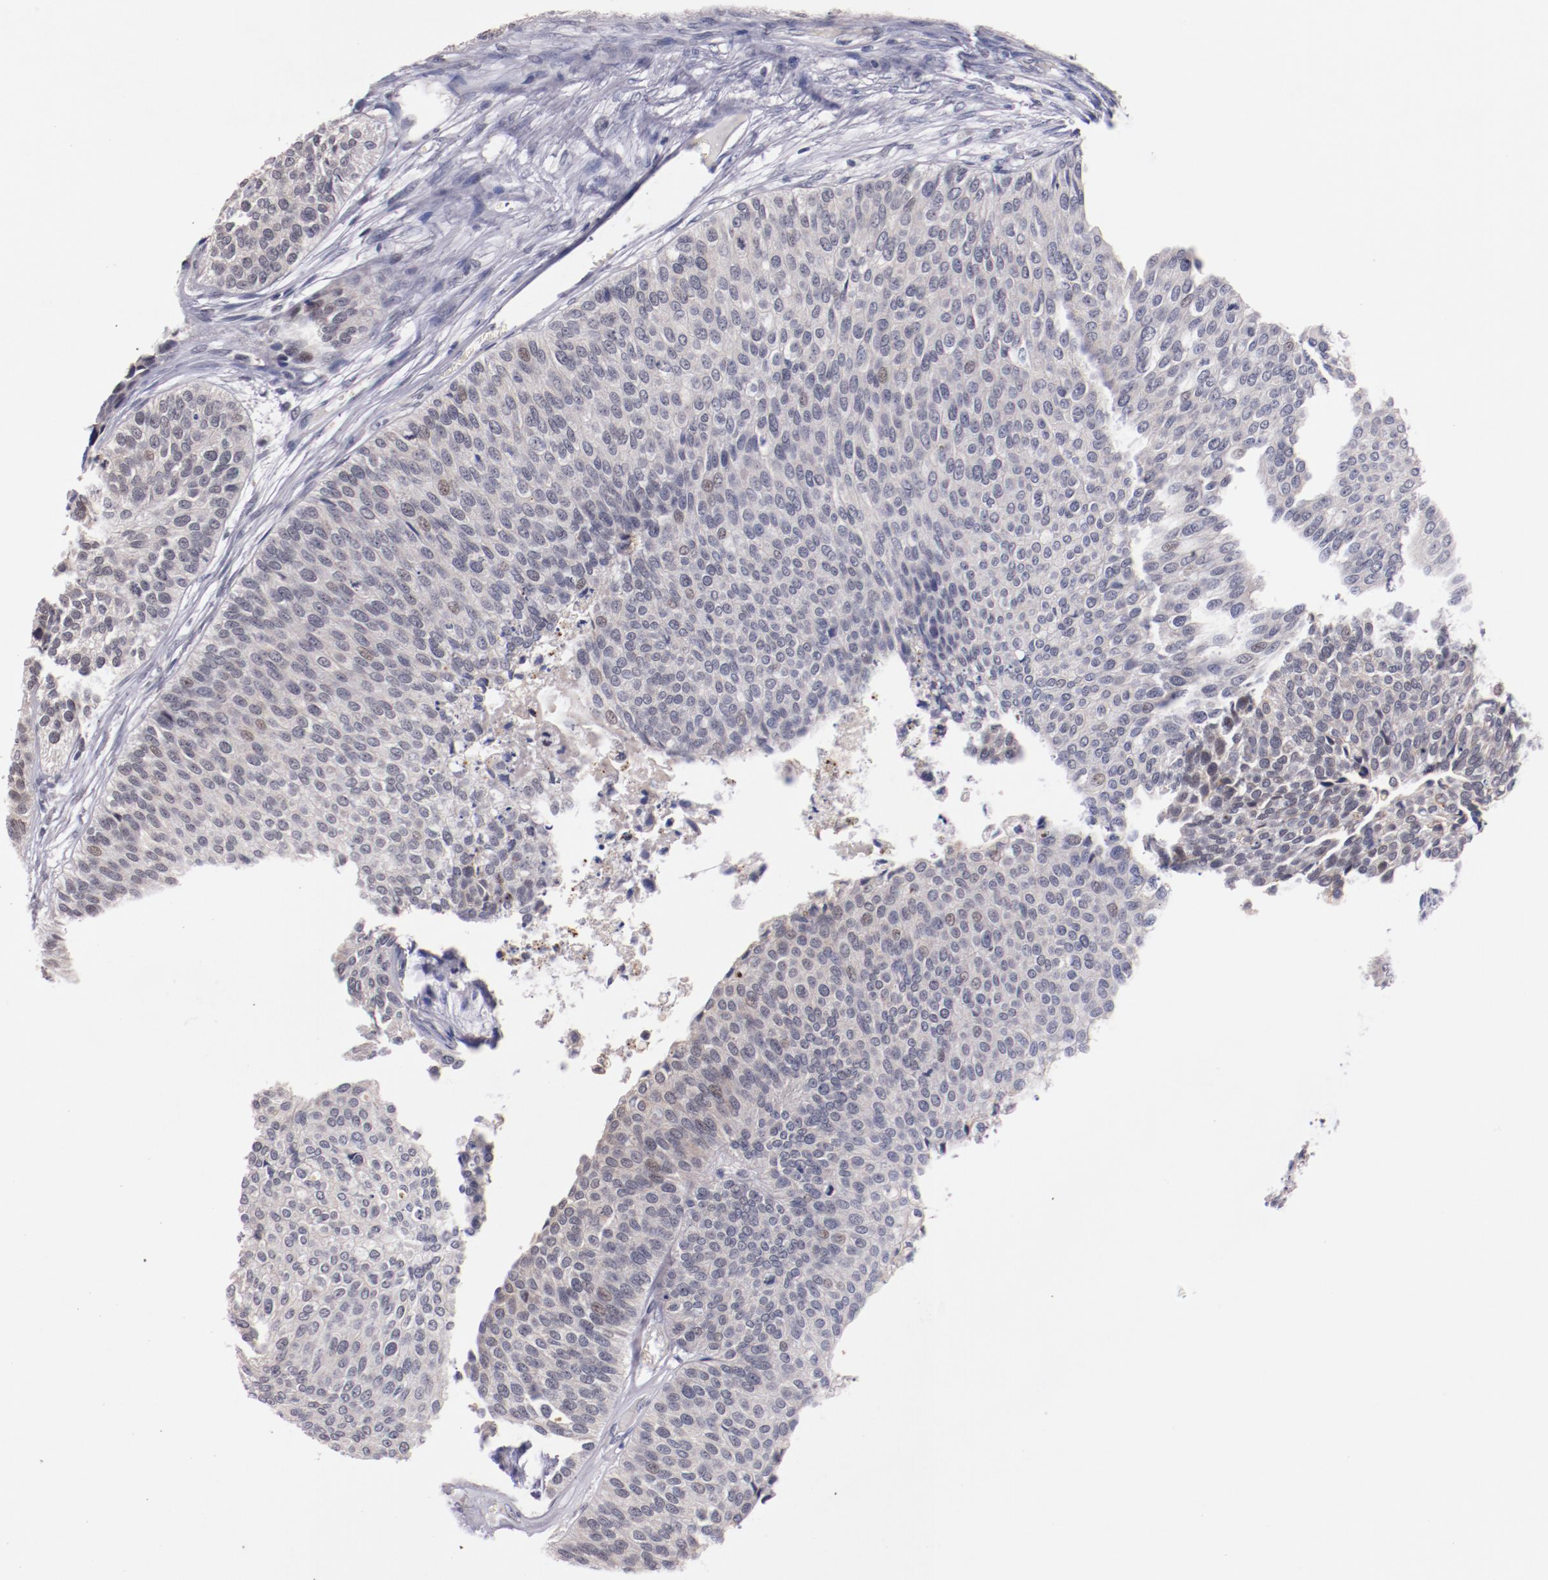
{"staining": {"intensity": "weak", "quantity": "25%-75%", "location": "cytoplasmic/membranous"}, "tissue": "urothelial cancer", "cell_type": "Tumor cells", "image_type": "cancer", "snomed": [{"axis": "morphology", "description": "Urothelial carcinoma, Low grade"}, {"axis": "topography", "description": "Urinary bladder"}], "caption": "Immunohistochemistry (IHC) photomicrograph of urothelial carcinoma (low-grade) stained for a protein (brown), which demonstrates low levels of weak cytoplasmic/membranous staining in approximately 25%-75% of tumor cells.", "gene": "SYP", "patient": {"sex": "male", "age": 84}}